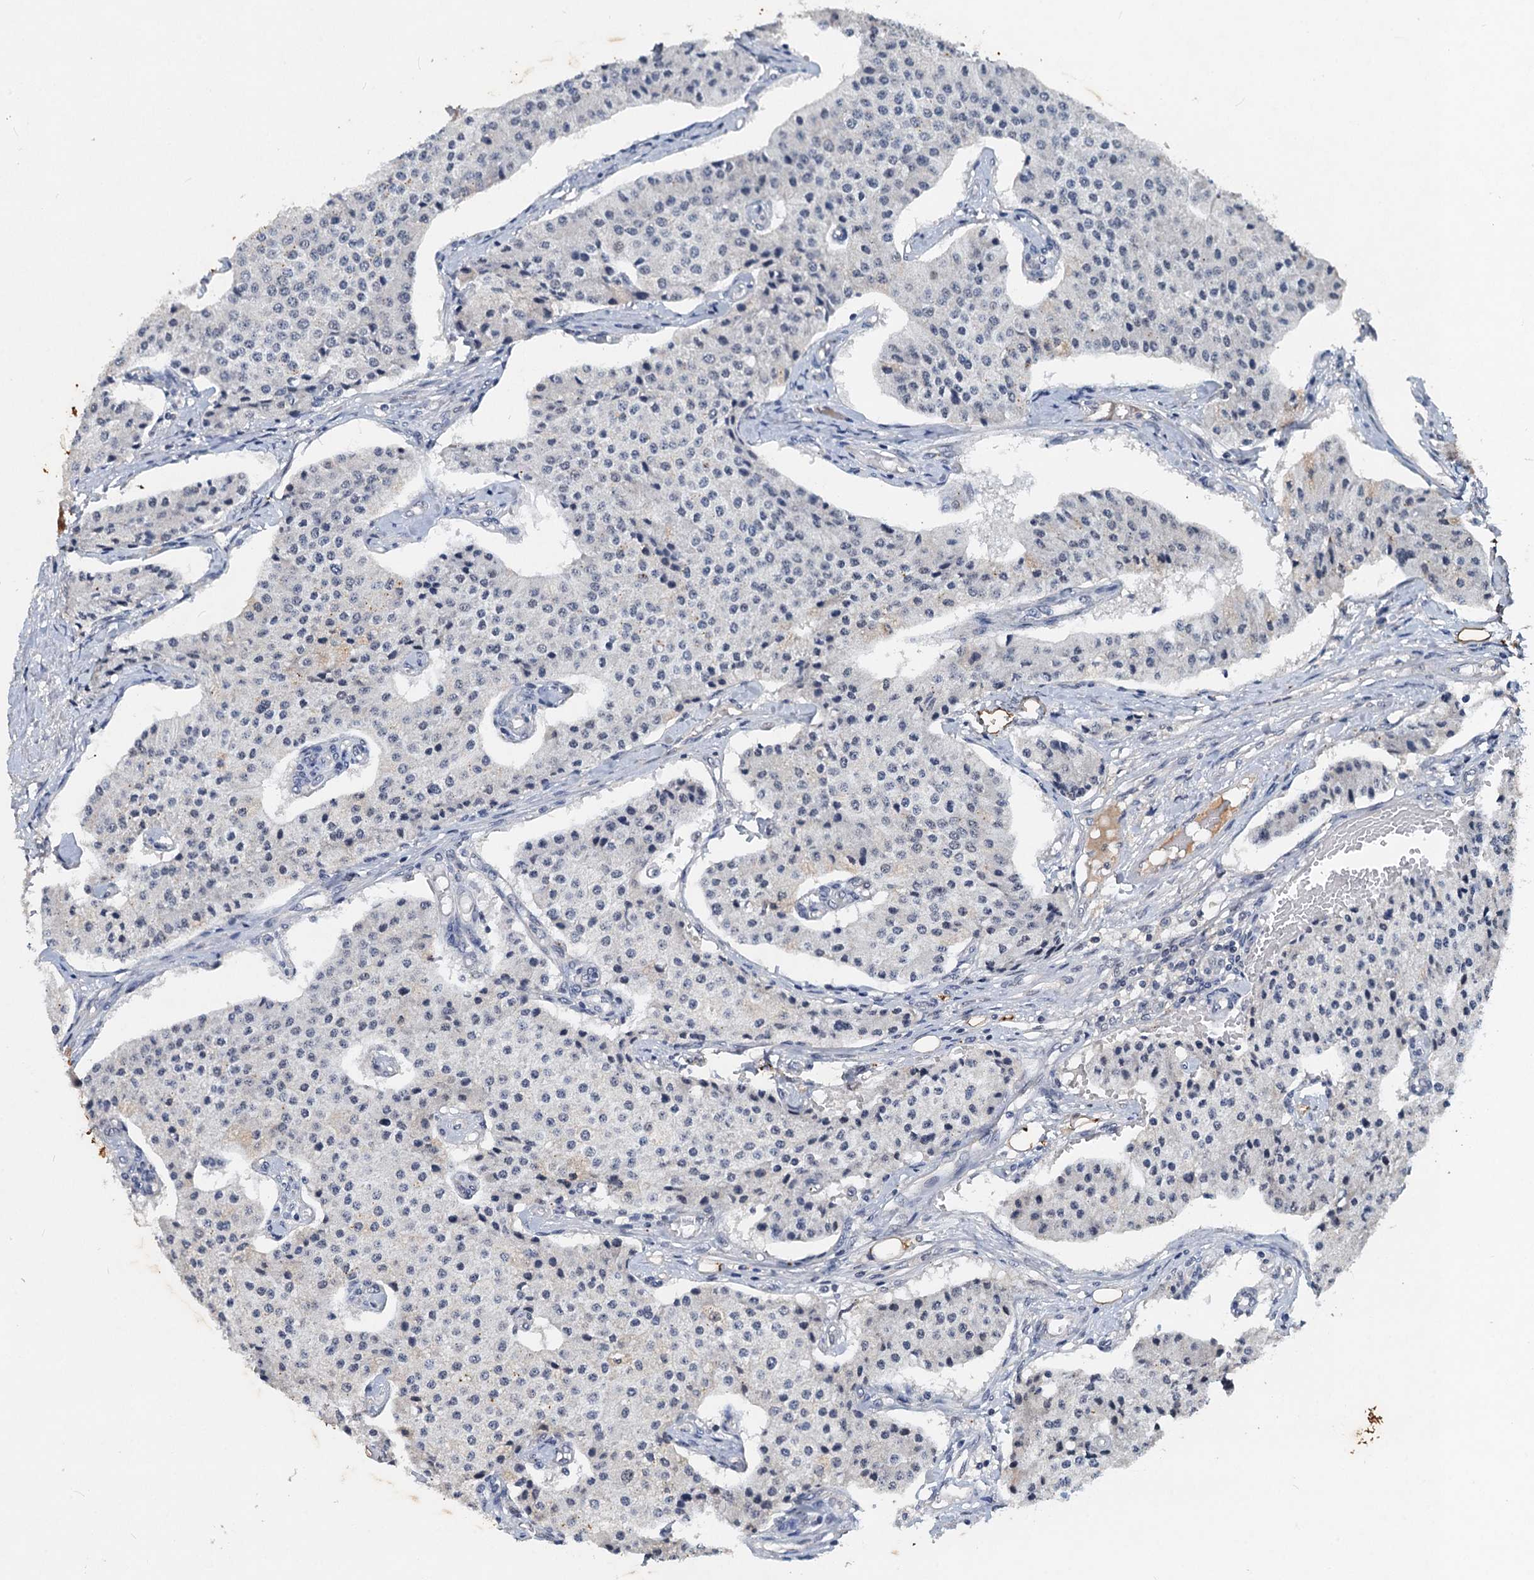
{"staining": {"intensity": "negative", "quantity": "none", "location": "none"}, "tissue": "carcinoid", "cell_type": "Tumor cells", "image_type": "cancer", "snomed": [{"axis": "morphology", "description": "Carcinoid, malignant, NOS"}, {"axis": "topography", "description": "Colon"}], "caption": "High magnification brightfield microscopy of carcinoid stained with DAB (brown) and counterstained with hematoxylin (blue): tumor cells show no significant positivity.", "gene": "CSTF3", "patient": {"sex": "female", "age": 52}}